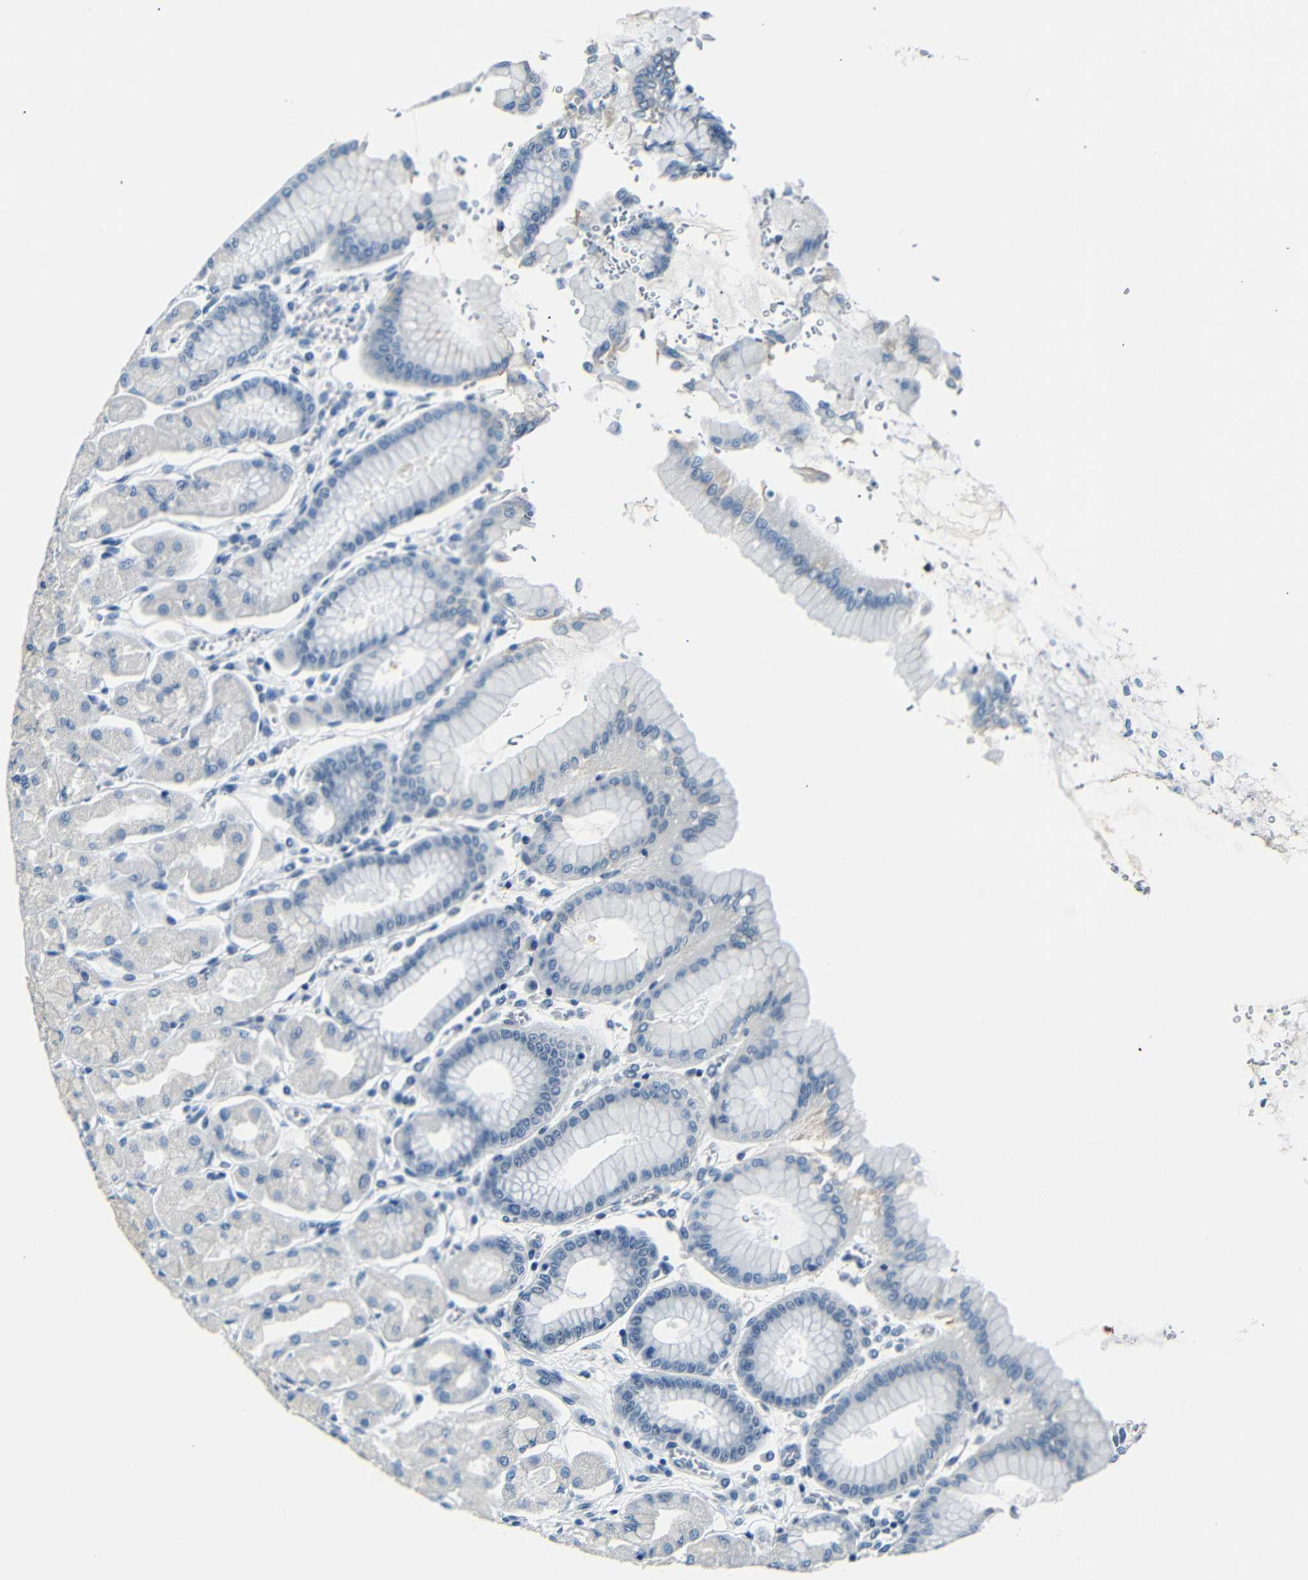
{"staining": {"intensity": "moderate", "quantity": "<25%", "location": "cytoplasmic/membranous"}, "tissue": "stomach", "cell_type": "Glandular cells", "image_type": "normal", "snomed": [{"axis": "morphology", "description": "Normal tissue, NOS"}, {"axis": "topography", "description": "Stomach, upper"}], "caption": "The histopathology image shows immunohistochemical staining of benign stomach. There is moderate cytoplasmic/membranous positivity is present in approximately <25% of glandular cells.", "gene": "TAFA1", "patient": {"sex": "female", "age": 56}}